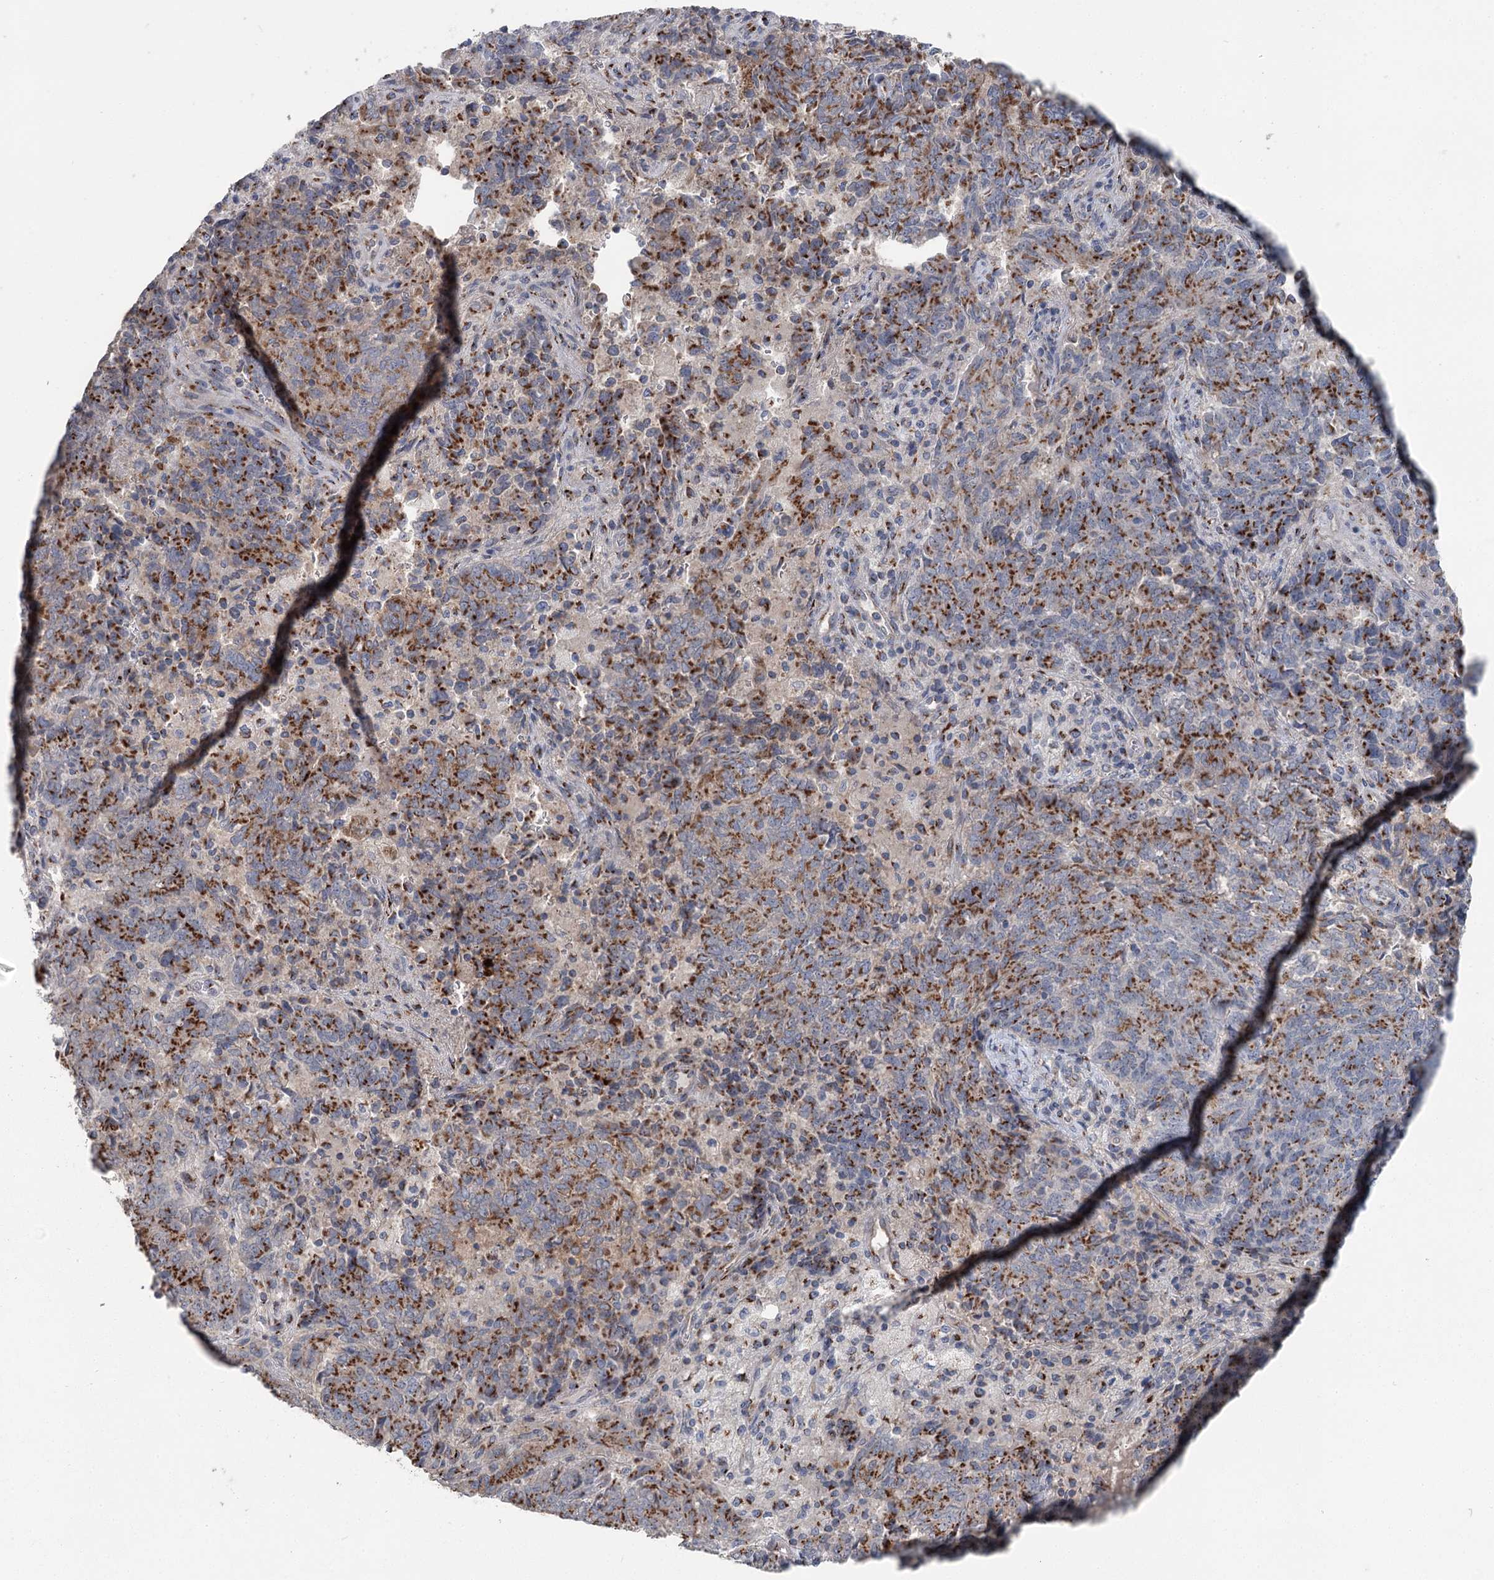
{"staining": {"intensity": "strong", "quantity": "25%-75%", "location": "cytoplasmic/membranous"}, "tissue": "endometrial cancer", "cell_type": "Tumor cells", "image_type": "cancer", "snomed": [{"axis": "morphology", "description": "Adenocarcinoma, NOS"}, {"axis": "topography", "description": "Endometrium"}], "caption": "Protein staining of adenocarcinoma (endometrial) tissue shows strong cytoplasmic/membranous staining in approximately 25%-75% of tumor cells.", "gene": "ITIH5", "patient": {"sex": "female", "age": 80}}